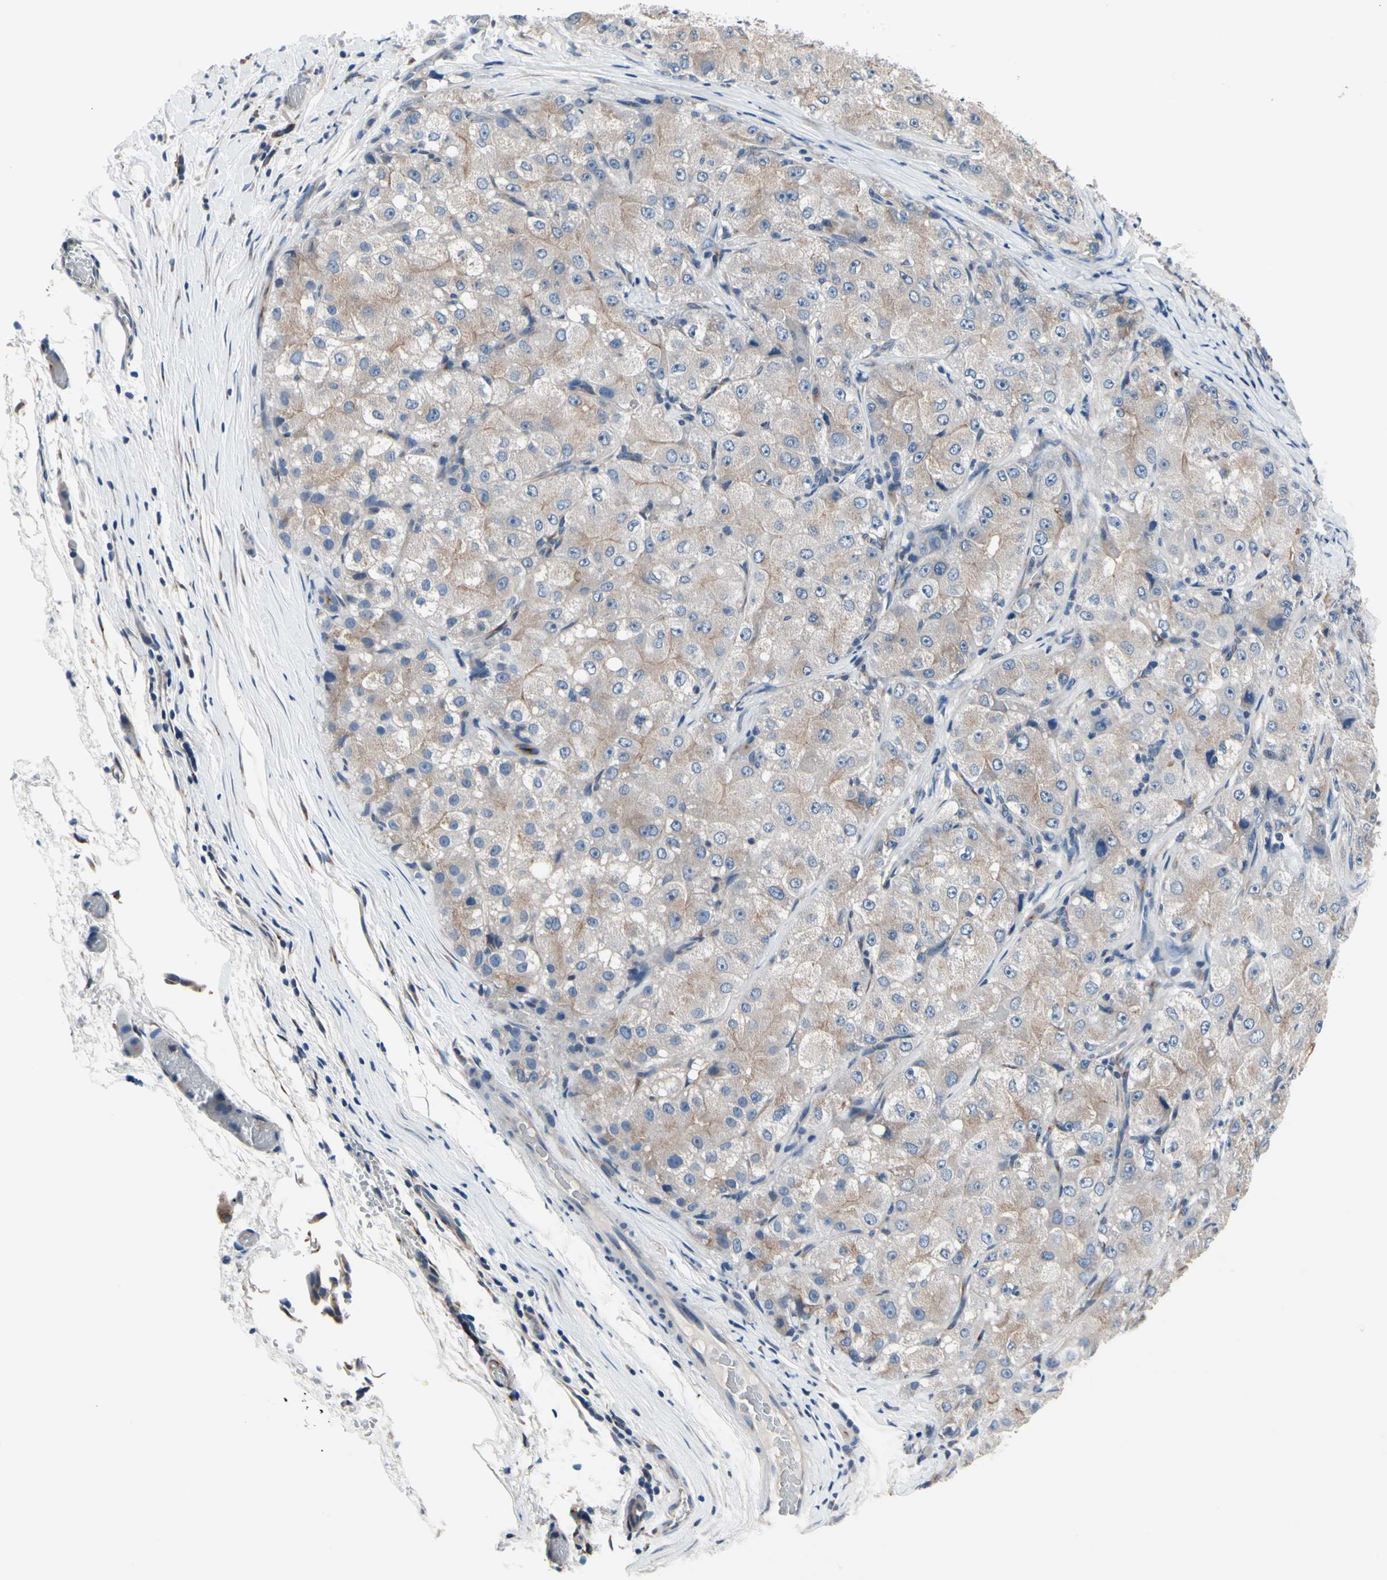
{"staining": {"intensity": "weak", "quantity": ">75%", "location": "cytoplasmic/membranous"}, "tissue": "liver cancer", "cell_type": "Tumor cells", "image_type": "cancer", "snomed": [{"axis": "morphology", "description": "Carcinoma, Hepatocellular, NOS"}, {"axis": "topography", "description": "Liver"}], "caption": "Brown immunohistochemical staining in hepatocellular carcinoma (liver) reveals weak cytoplasmic/membranous expression in about >75% of tumor cells. (Brightfield microscopy of DAB IHC at high magnification).", "gene": "PRKAR2B", "patient": {"sex": "male", "age": 80}}